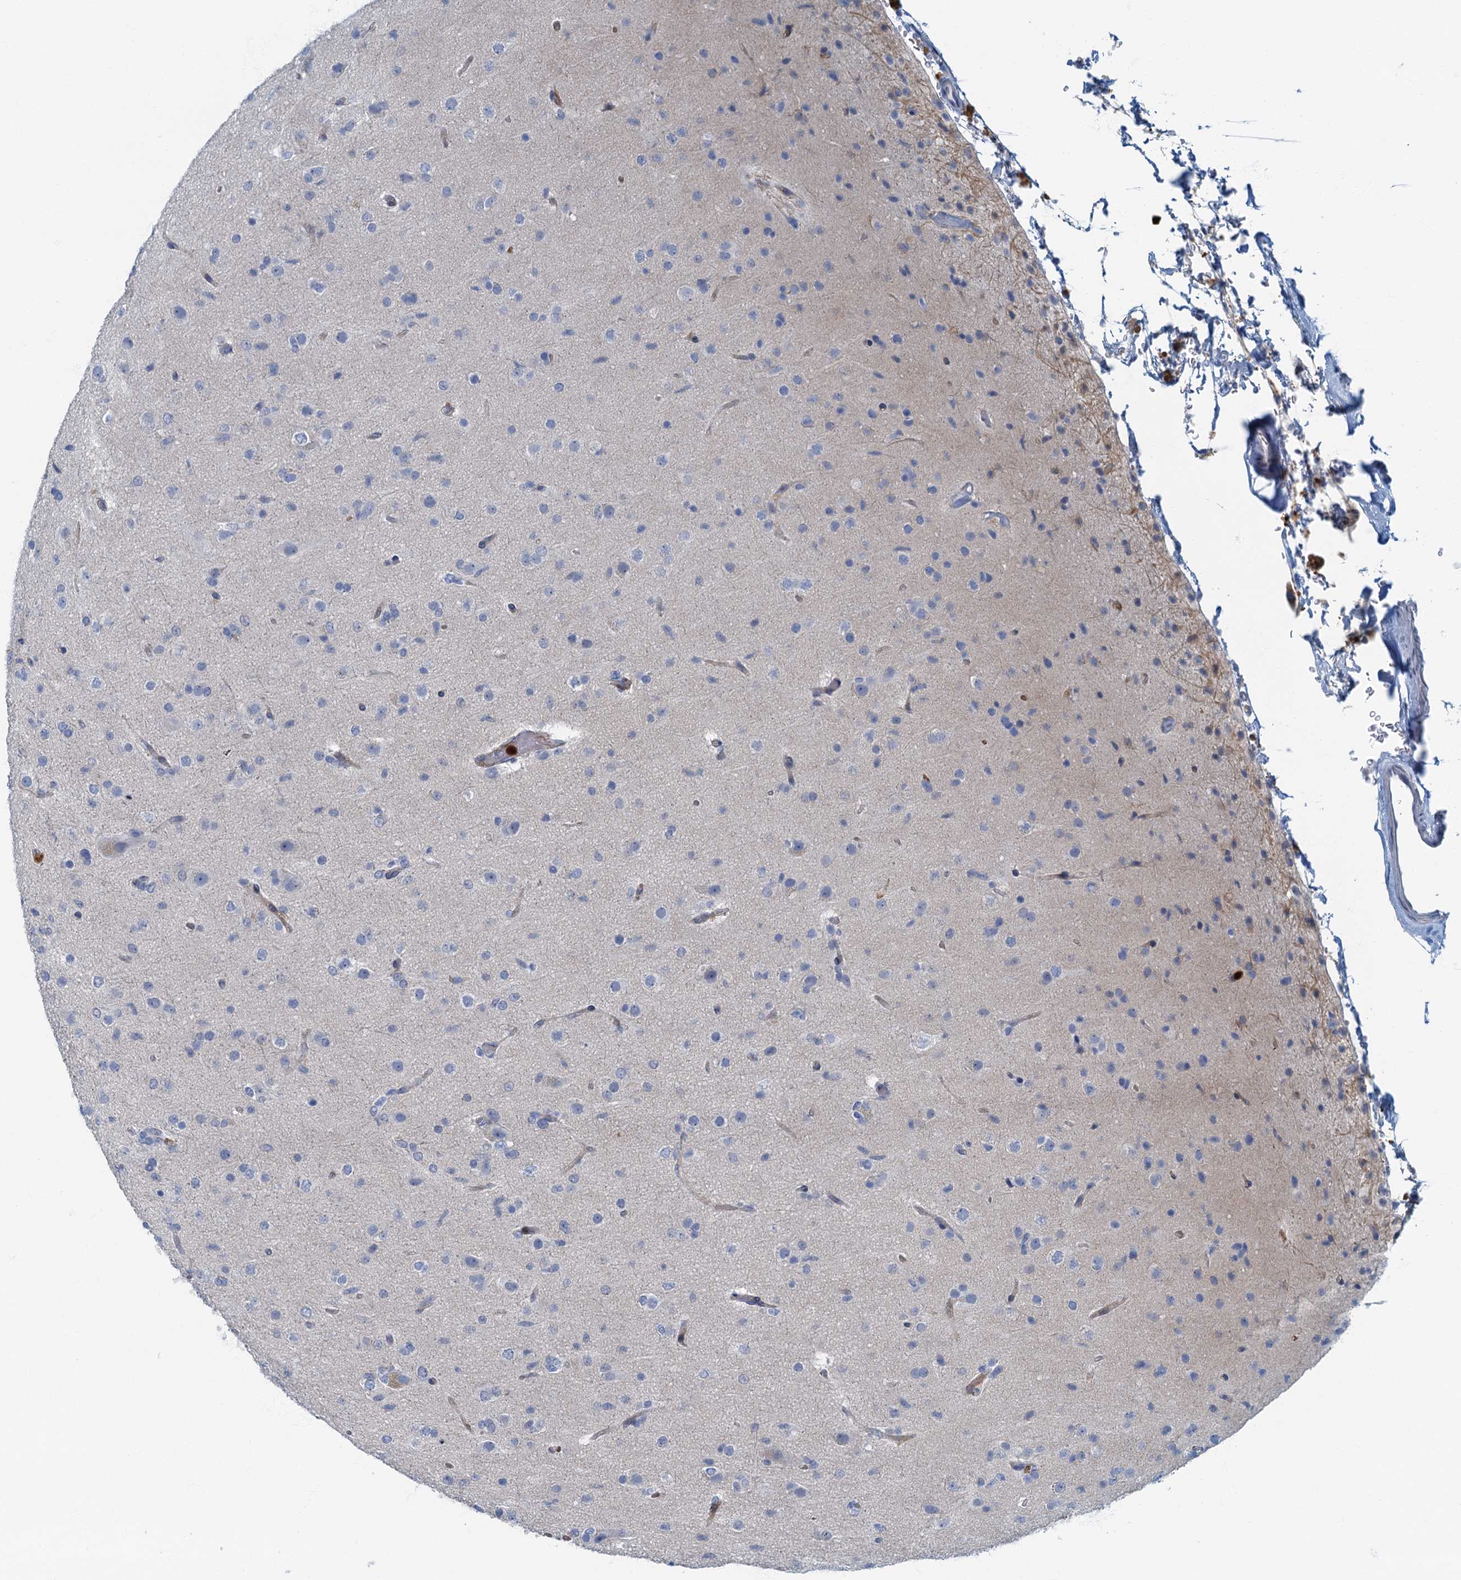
{"staining": {"intensity": "negative", "quantity": "none", "location": "none"}, "tissue": "glioma", "cell_type": "Tumor cells", "image_type": "cancer", "snomed": [{"axis": "morphology", "description": "Glioma, malignant, Low grade"}, {"axis": "topography", "description": "Brain"}], "caption": "The immunohistochemistry photomicrograph has no significant positivity in tumor cells of malignant glioma (low-grade) tissue. Brightfield microscopy of IHC stained with DAB (3,3'-diaminobenzidine) (brown) and hematoxylin (blue), captured at high magnification.", "gene": "ANKDD1A", "patient": {"sex": "male", "age": 65}}